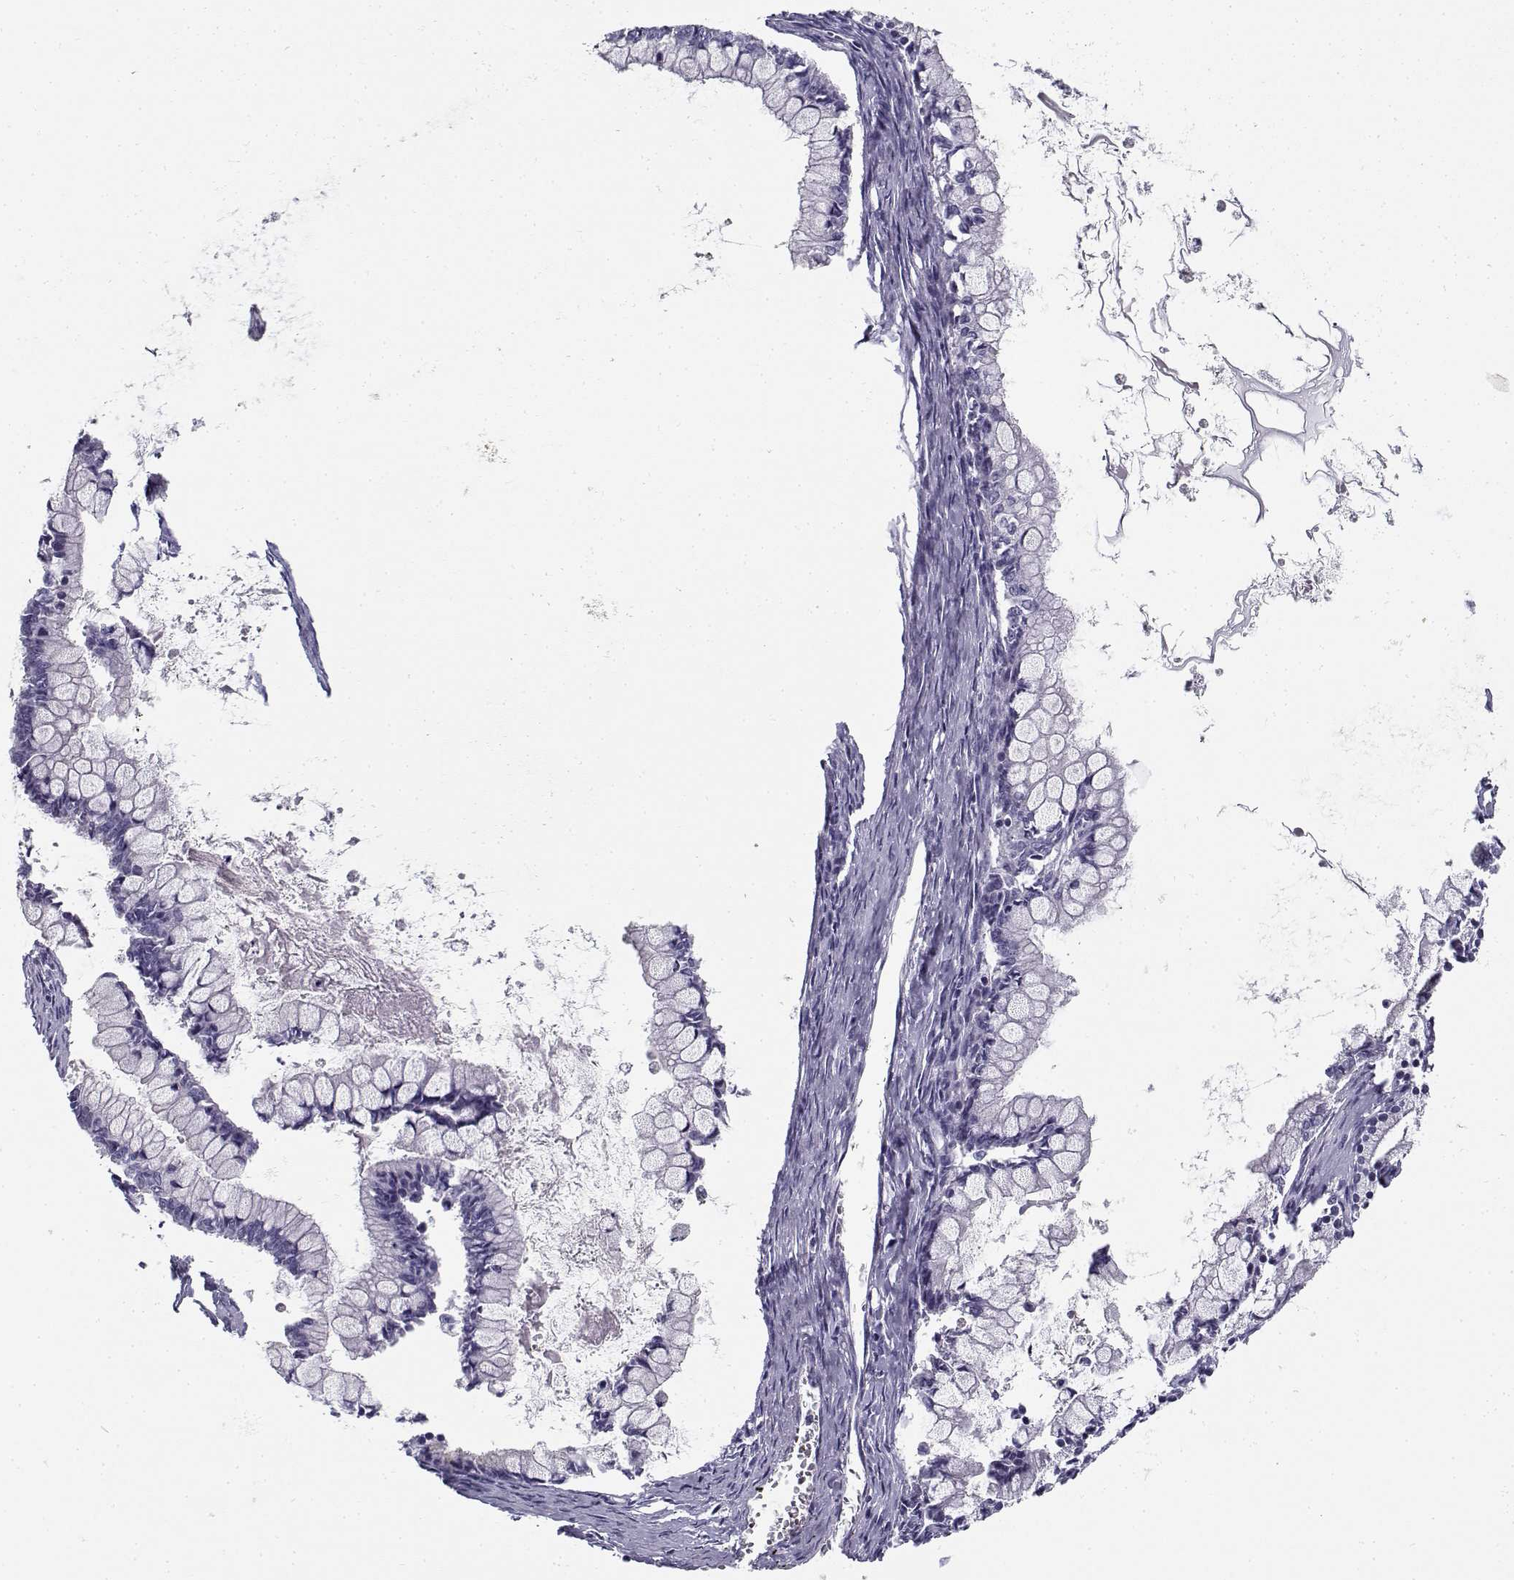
{"staining": {"intensity": "negative", "quantity": "none", "location": "none"}, "tissue": "ovarian cancer", "cell_type": "Tumor cells", "image_type": "cancer", "snomed": [{"axis": "morphology", "description": "Cystadenocarcinoma, mucinous, NOS"}, {"axis": "topography", "description": "Ovary"}], "caption": "IHC of human mucinous cystadenocarcinoma (ovarian) reveals no staining in tumor cells.", "gene": "CREB3L3", "patient": {"sex": "female", "age": 67}}